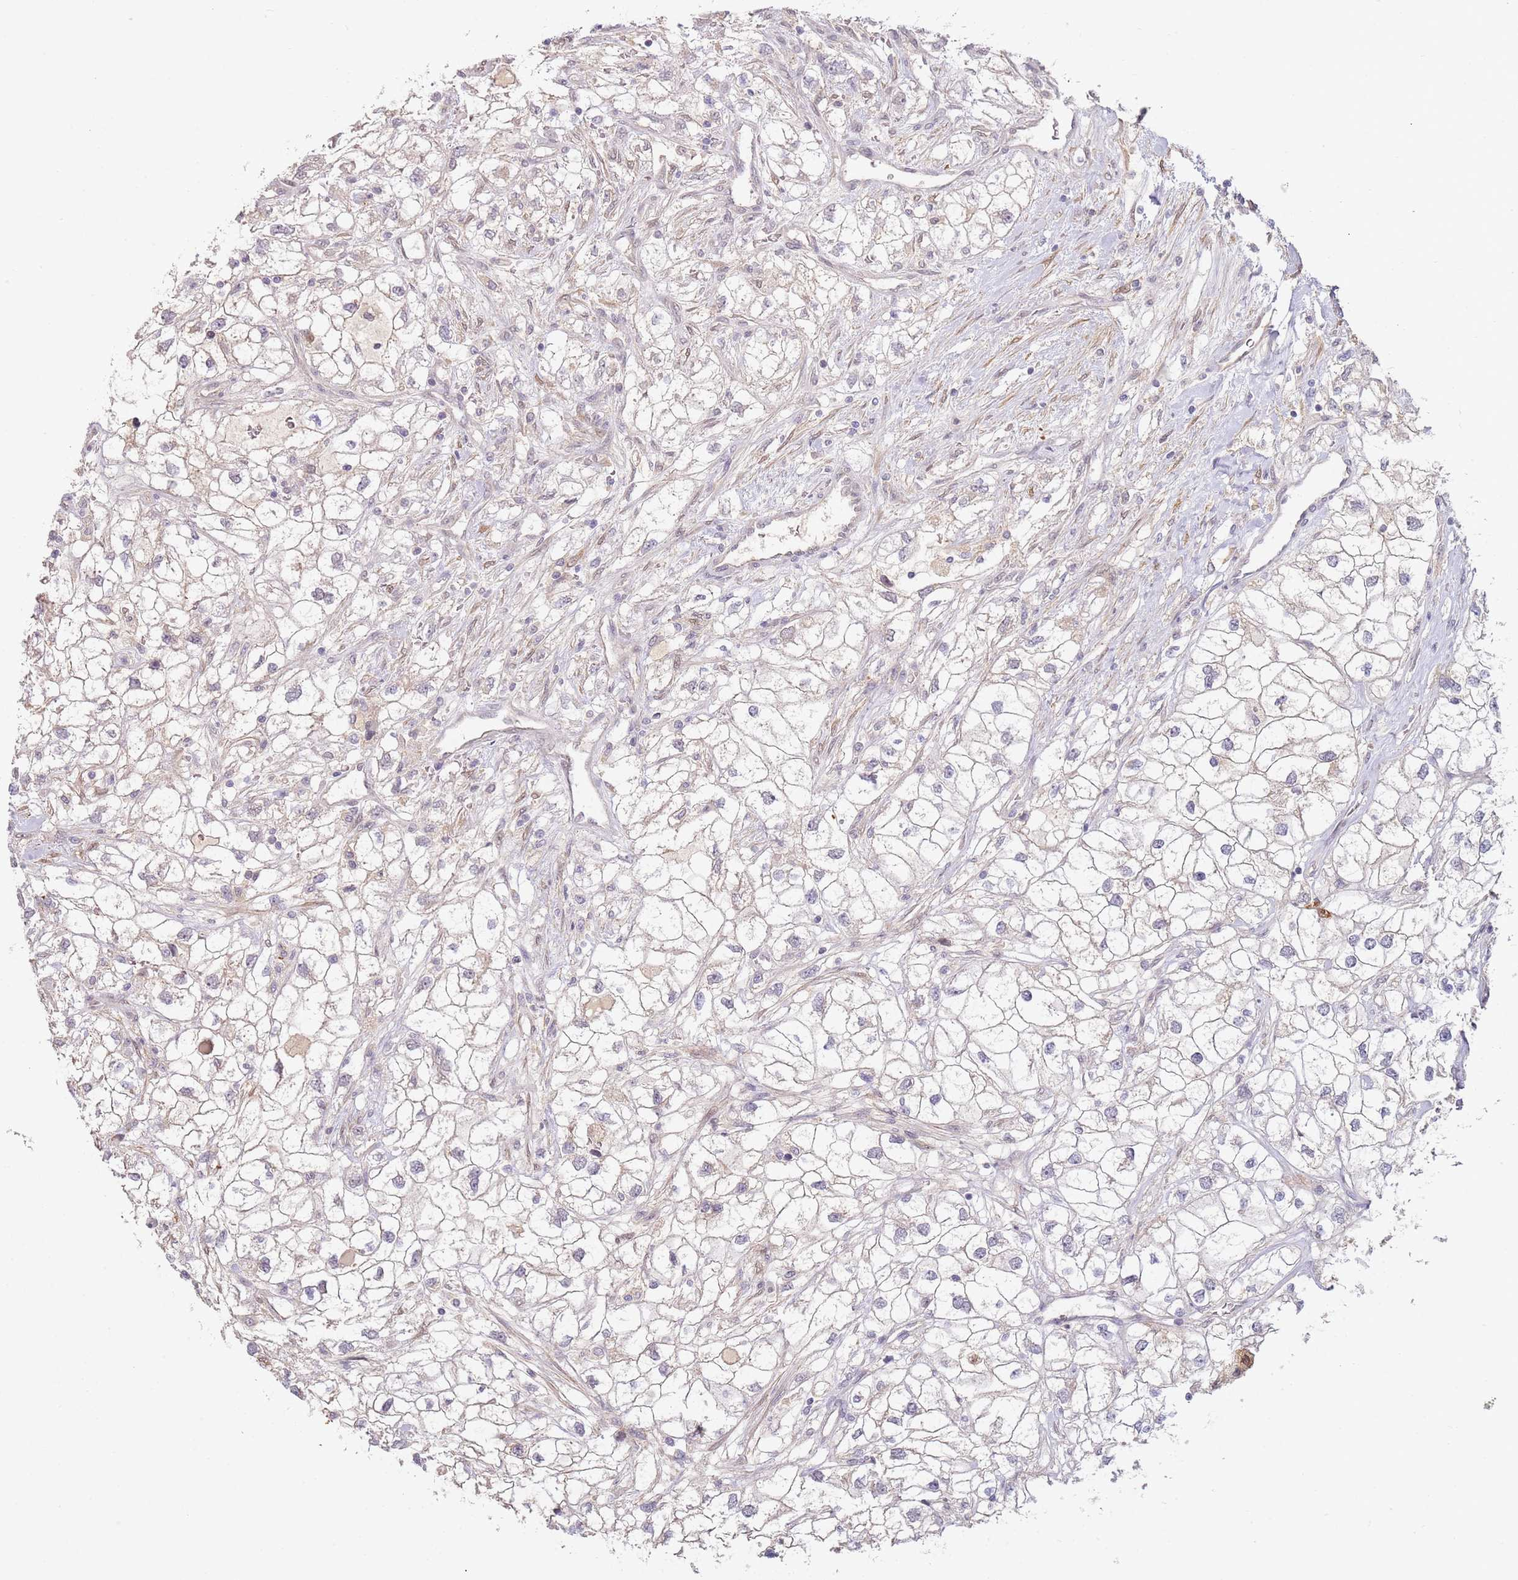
{"staining": {"intensity": "negative", "quantity": "none", "location": "none"}, "tissue": "renal cancer", "cell_type": "Tumor cells", "image_type": "cancer", "snomed": [{"axis": "morphology", "description": "Adenocarcinoma, NOS"}, {"axis": "topography", "description": "Kidney"}], "caption": "Photomicrograph shows no protein staining in tumor cells of renal adenocarcinoma tissue.", "gene": "WDR93", "patient": {"sex": "male", "age": 59}}